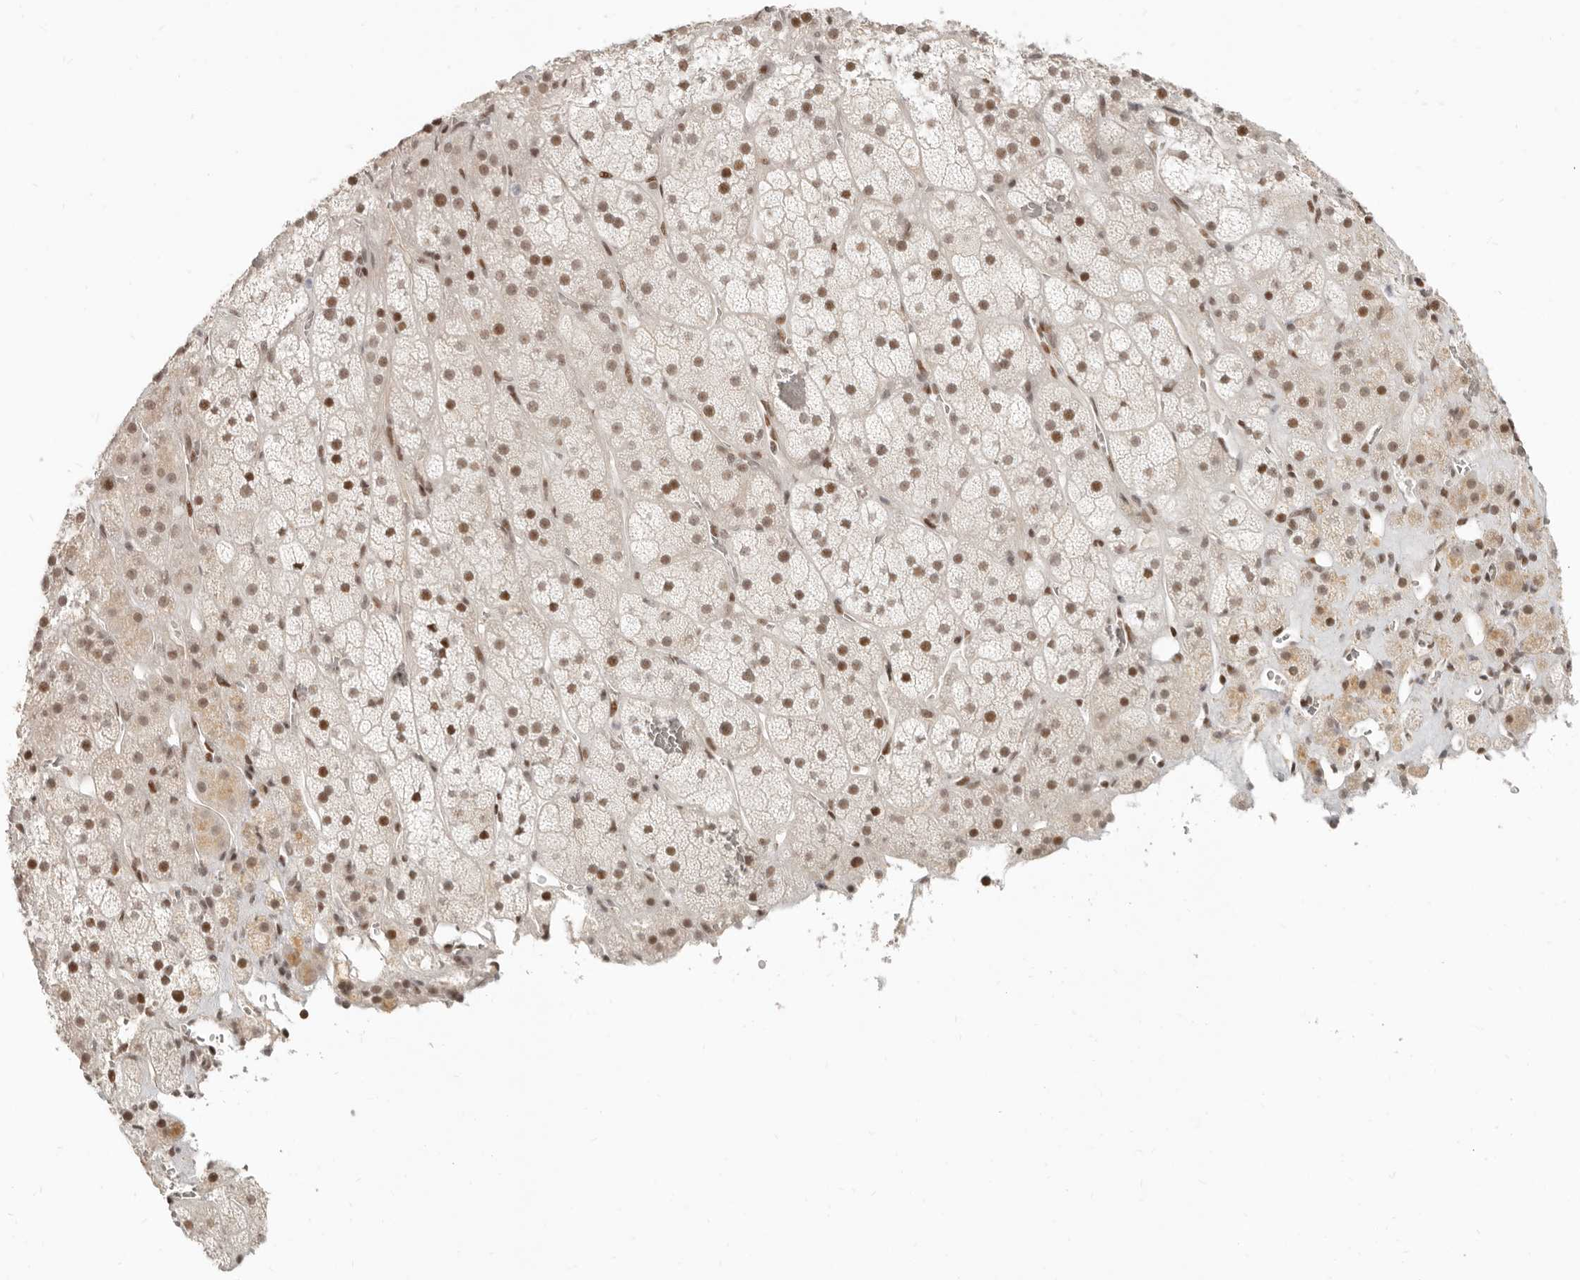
{"staining": {"intensity": "moderate", "quantity": ">75%", "location": "nuclear"}, "tissue": "adrenal gland", "cell_type": "Glandular cells", "image_type": "normal", "snomed": [{"axis": "morphology", "description": "Normal tissue, NOS"}, {"axis": "topography", "description": "Adrenal gland"}], "caption": "DAB immunohistochemical staining of normal adrenal gland reveals moderate nuclear protein expression in about >75% of glandular cells.", "gene": "GABPA", "patient": {"sex": "male", "age": 57}}